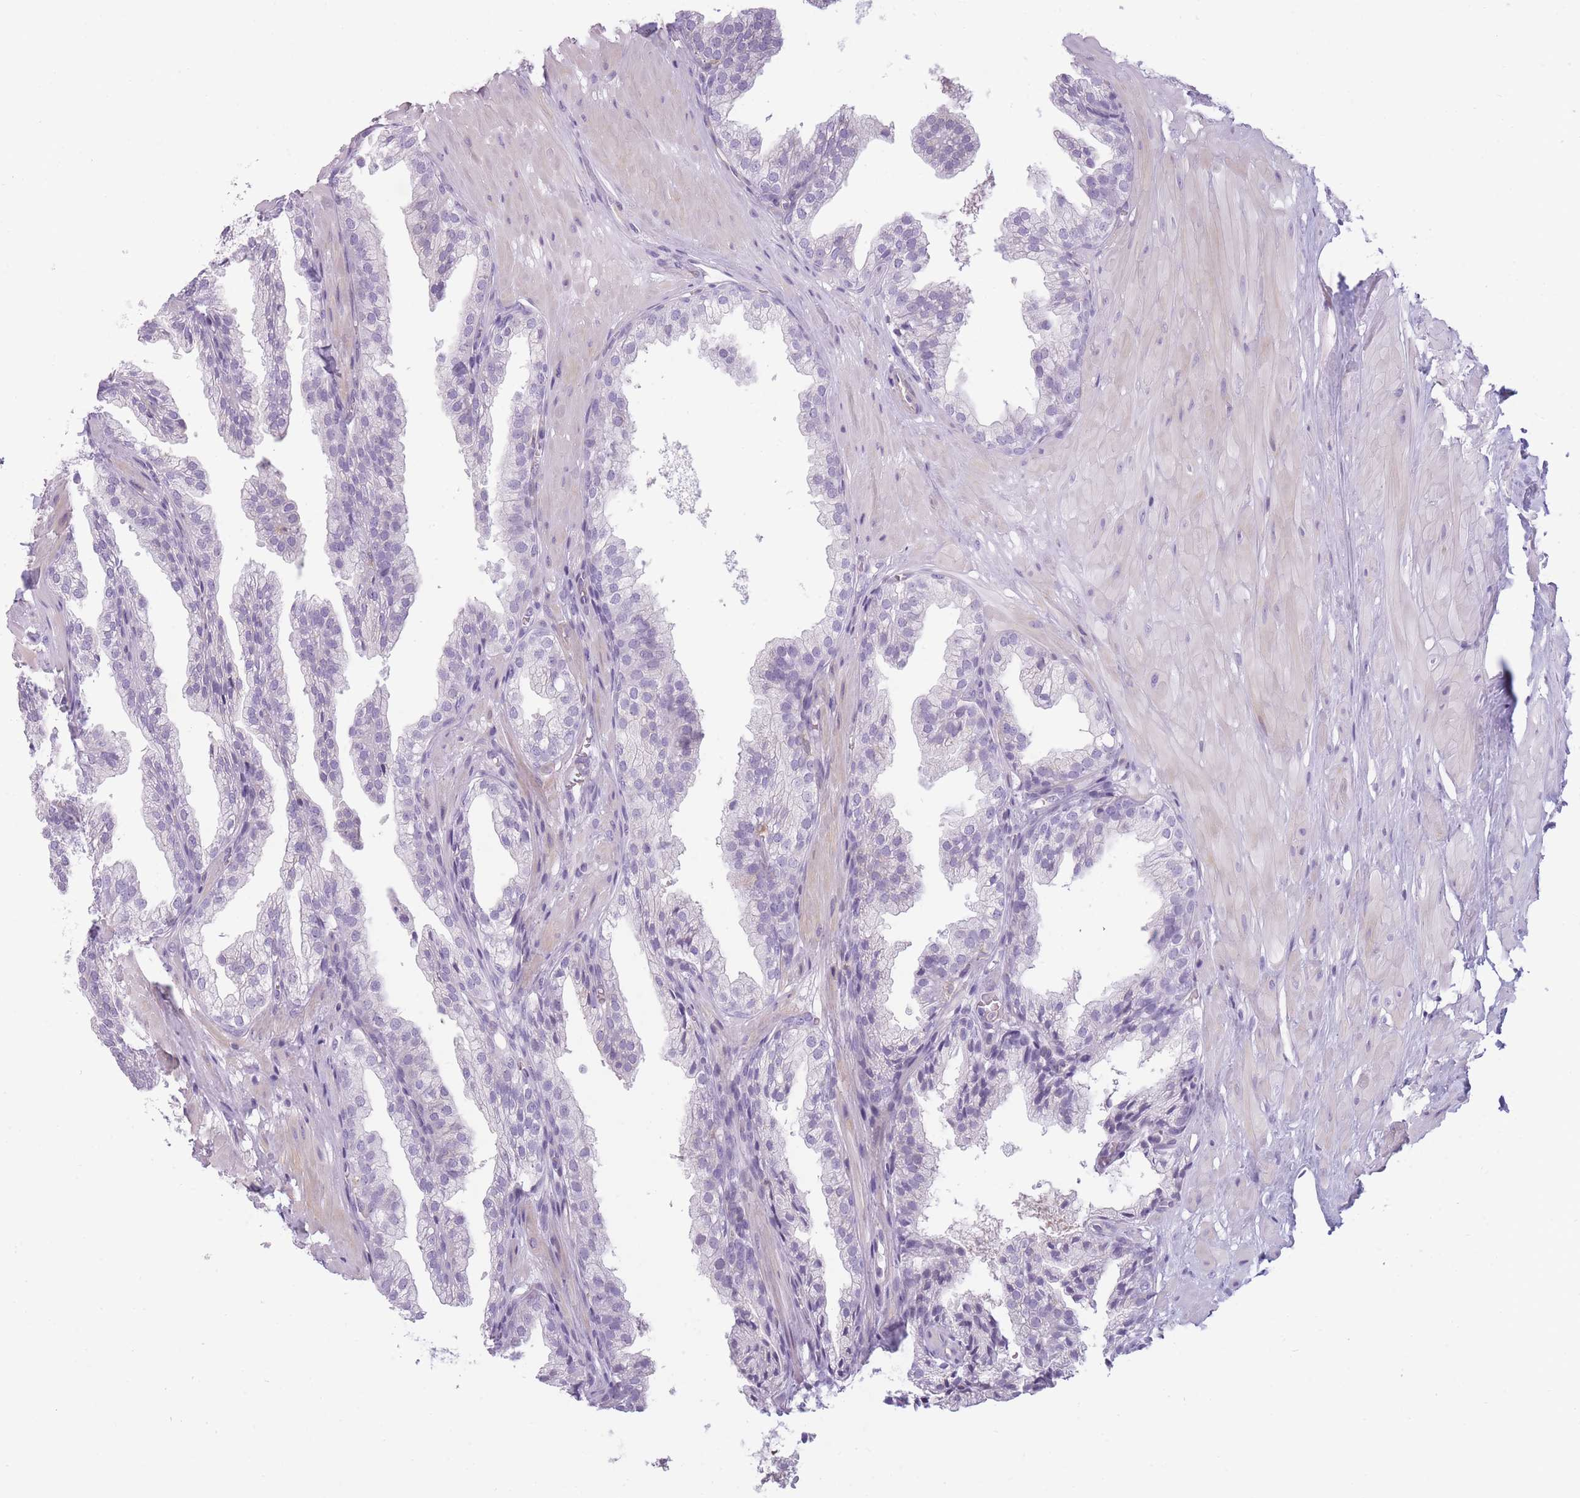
{"staining": {"intensity": "negative", "quantity": "none", "location": "none"}, "tissue": "prostate", "cell_type": "Glandular cells", "image_type": "normal", "snomed": [{"axis": "morphology", "description": "Normal tissue, NOS"}, {"axis": "topography", "description": "Prostate"}, {"axis": "topography", "description": "Peripheral nerve tissue"}], "caption": "Immunohistochemistry (IHC) of unremarkable human prostate displays no positivity in glandular cells.", "gene": "GGT1", "patient": {"sex": "male", "age": 55}}